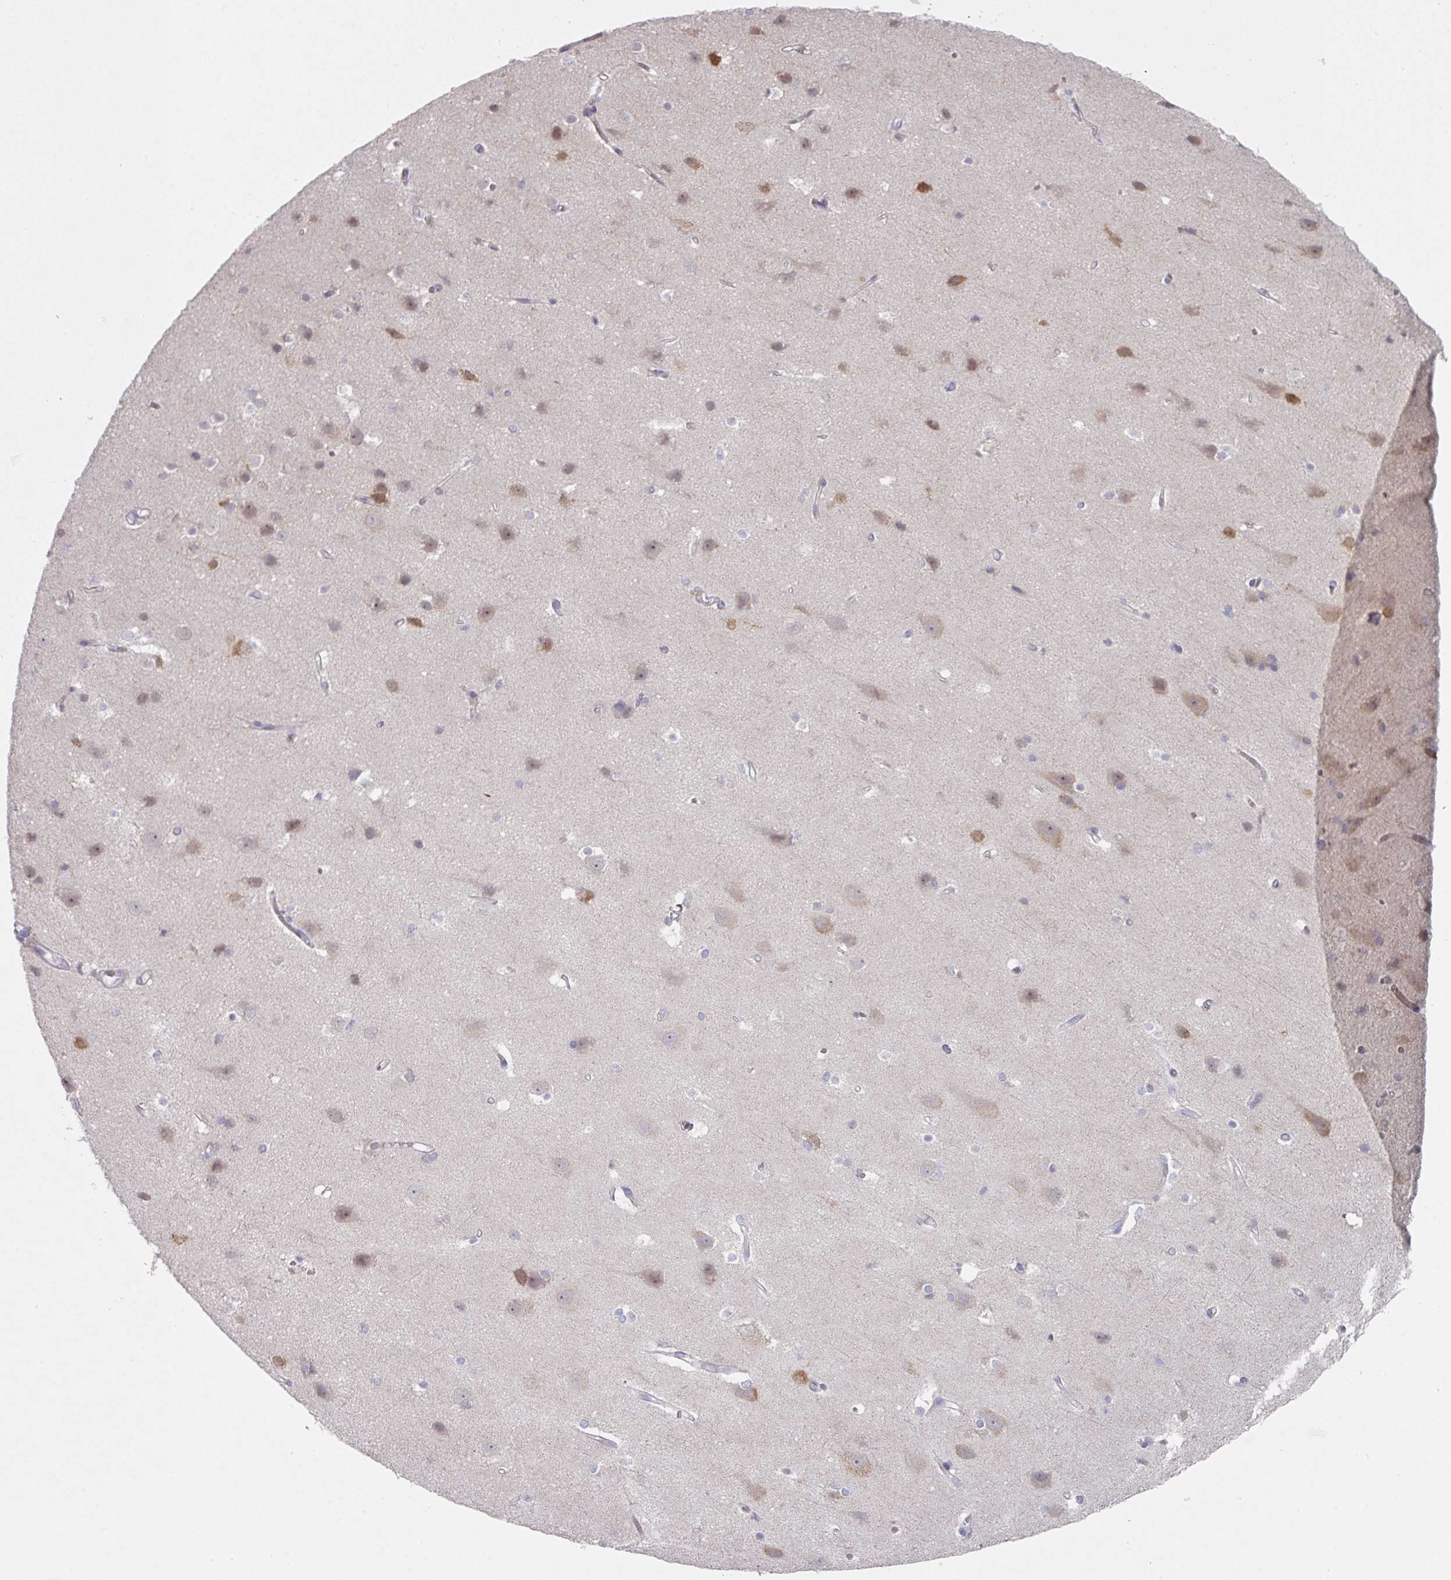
{"staining": {"intensity": "weak", "quantity": "25%-75%", "location": "cytoplasmic/membranous"}, "tissue": "cerebral cortex", "cell_type": "Endothelial cells", "image_type": "normal", "snomed": [{"axis": "morphology", "description": "Normal tissue, NOS"}, {"axis": "topography", "description": "Cerebral cortex"}], "caption": "Protein expression analysis of benign cerebral cortex reveals weak cytoplasmic/membranous expression in approximately 25%-75% of endothelial cells.", "gene": "NT5C1A", "patient": {"sex": "male", "age": 37}}